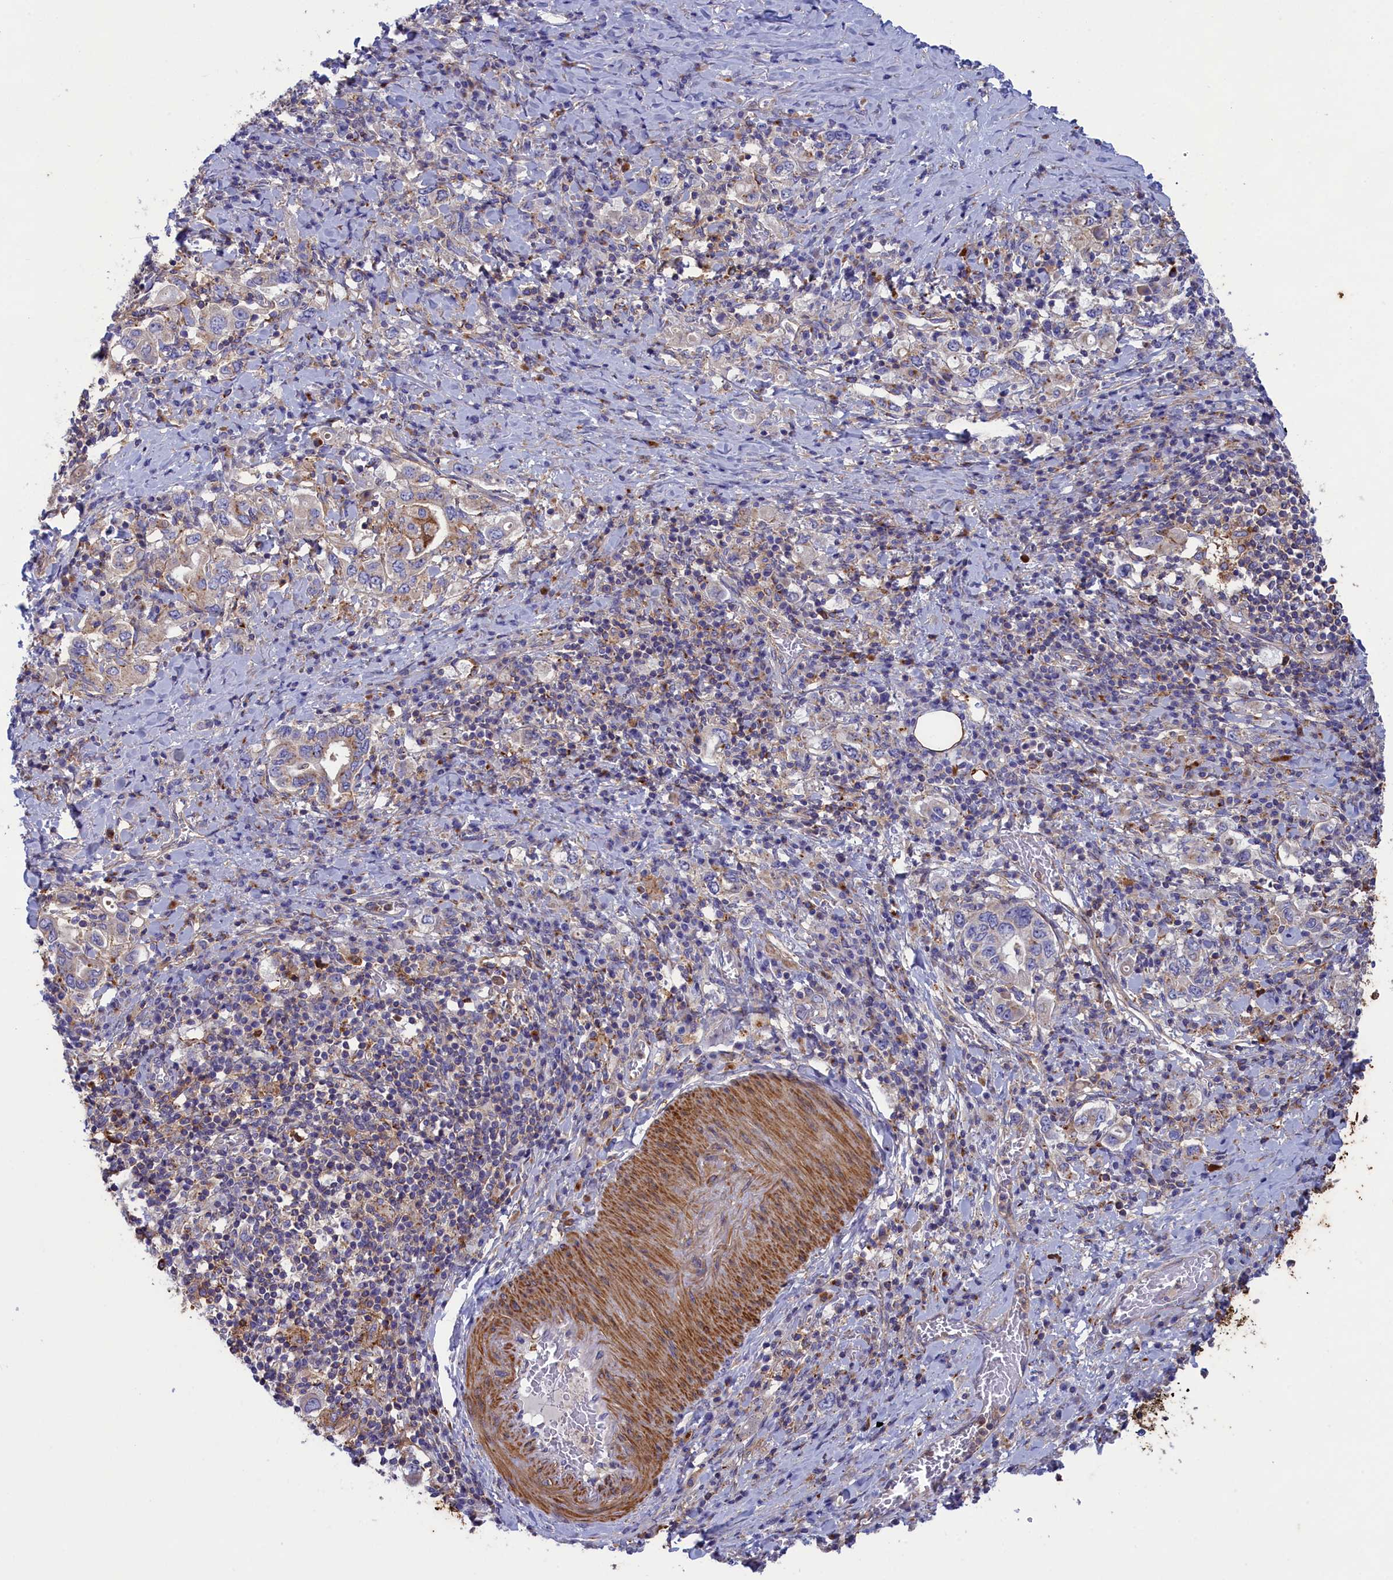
{"staining": {"intensity": "negative", "quantity": "none", "location": "none"}, "tissue": "stomach cancer", "cell_type": "Tumor cells", "image_type": "cancer", "snomed": [{"axis": "morphology", "description": "Adenocarcinoma, NOS"}, {"axis": "topography", "description": "Stomach, upper"}, {"axis": "topography", "description": "Stomach"}], "caption": "There is no significant staining in tumor cells of stomach cancer. (DAB immunohistochemistry, high magnification).", "gene": "SCAMP4", "patient": {"sex": "male", "age": 62}}